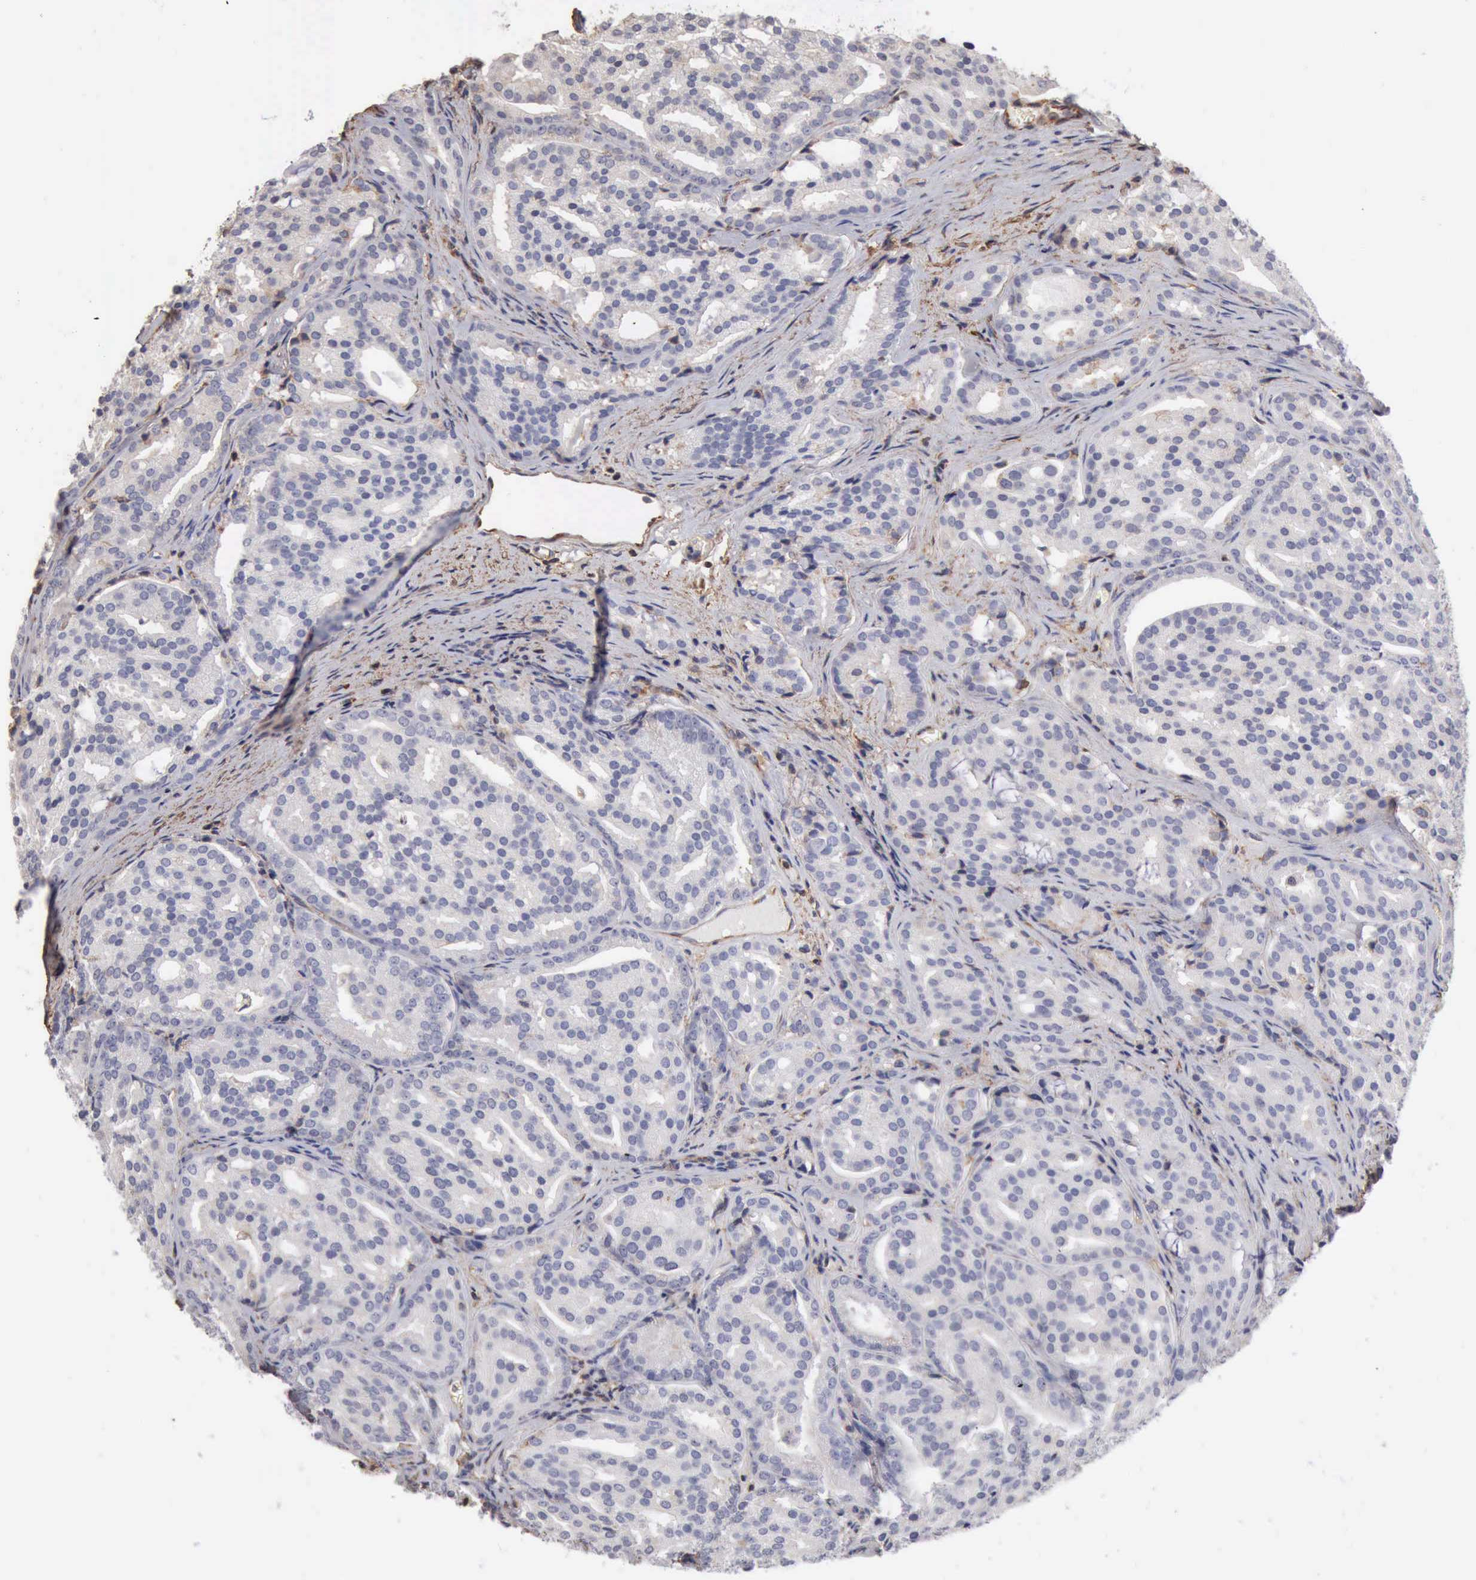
{"staining": {"intensity": "negative", "quantity": "none", "location": "none"}, "tissue": "prostate cancer", "cell_type": "Tumor cells", "image_type": "cancer", "snomed": [{"axis": "morphology", "description": "Adenocarcinoma, High grade"}, {"axis": "topography", "description": "Prostate"}], "caption": "Photomicrograph shows no protein staining in tumor cells of prostate cancer tissue. (DAB (3,3'-diaminobenzidine) immunohistochemistry (IHC), high magnification).", "gene": "GPR101", "patient": {"sex": "male", "age": 64}}